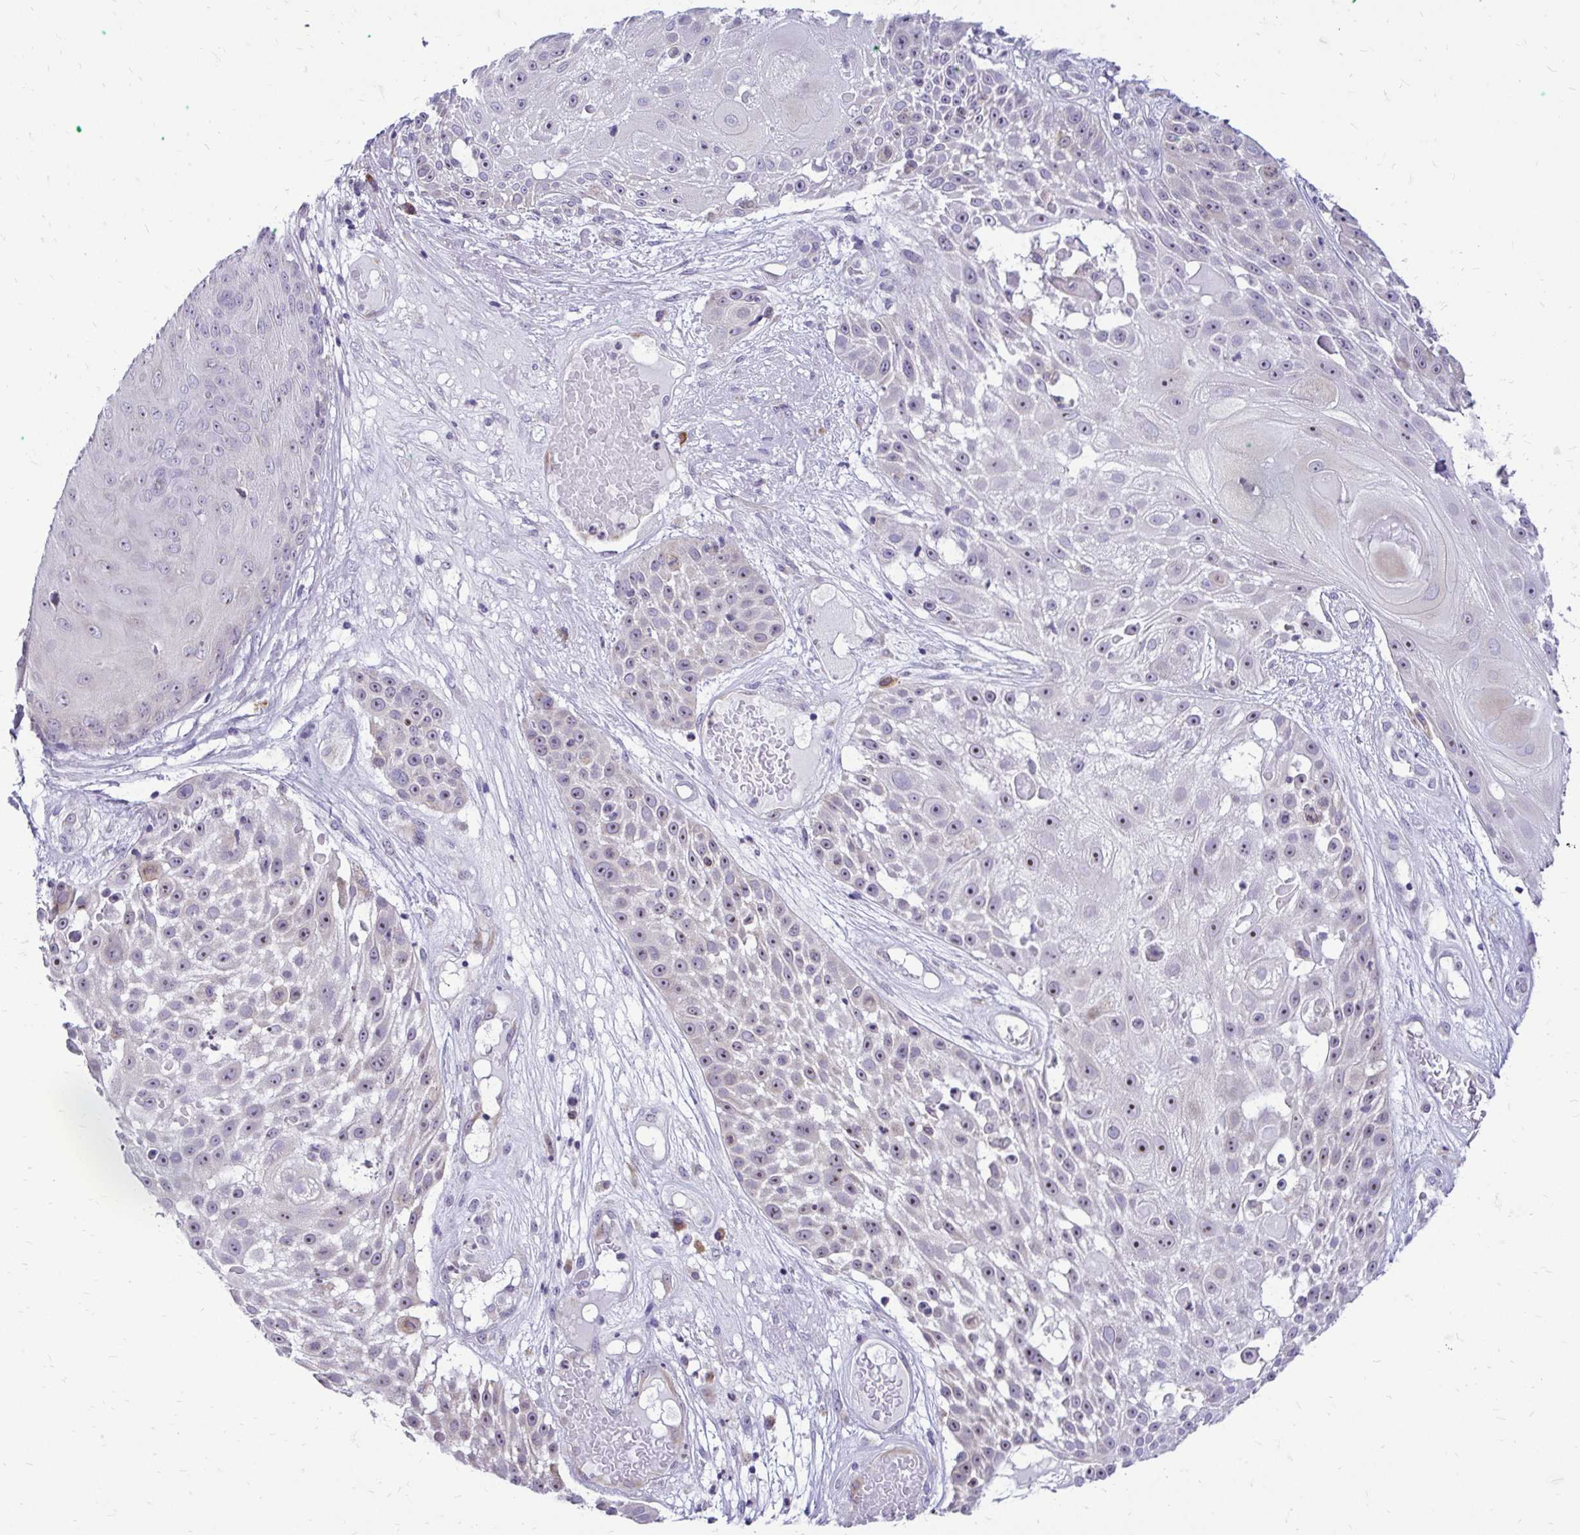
{"staining": {"intensity": "weak", "quantity": "25%-75%", "location": "nuclear"}, "tissue": "skin cancer", "cell_type": "Tumor cells", "image_type": "cancer", "snomed": [{"axis": "morphology", "description": "Squamous cell carcinoma, NOS"}, {"axis": "topography", "description": "Skin"}], "caption": "Immunohistochemistry (IHC) (DAB) staining of human squamous cell carcinoma (skin) demonstrates weak nuclear protein expression in approximately 25%-75% of tumor cells. The staining is performed using DAB brown chromogen to label protein expression. The nuclei are counter-stained blue using hematoxylin.", "gene": "NIFK", "patient": {"sex": "female", "age": 86}}